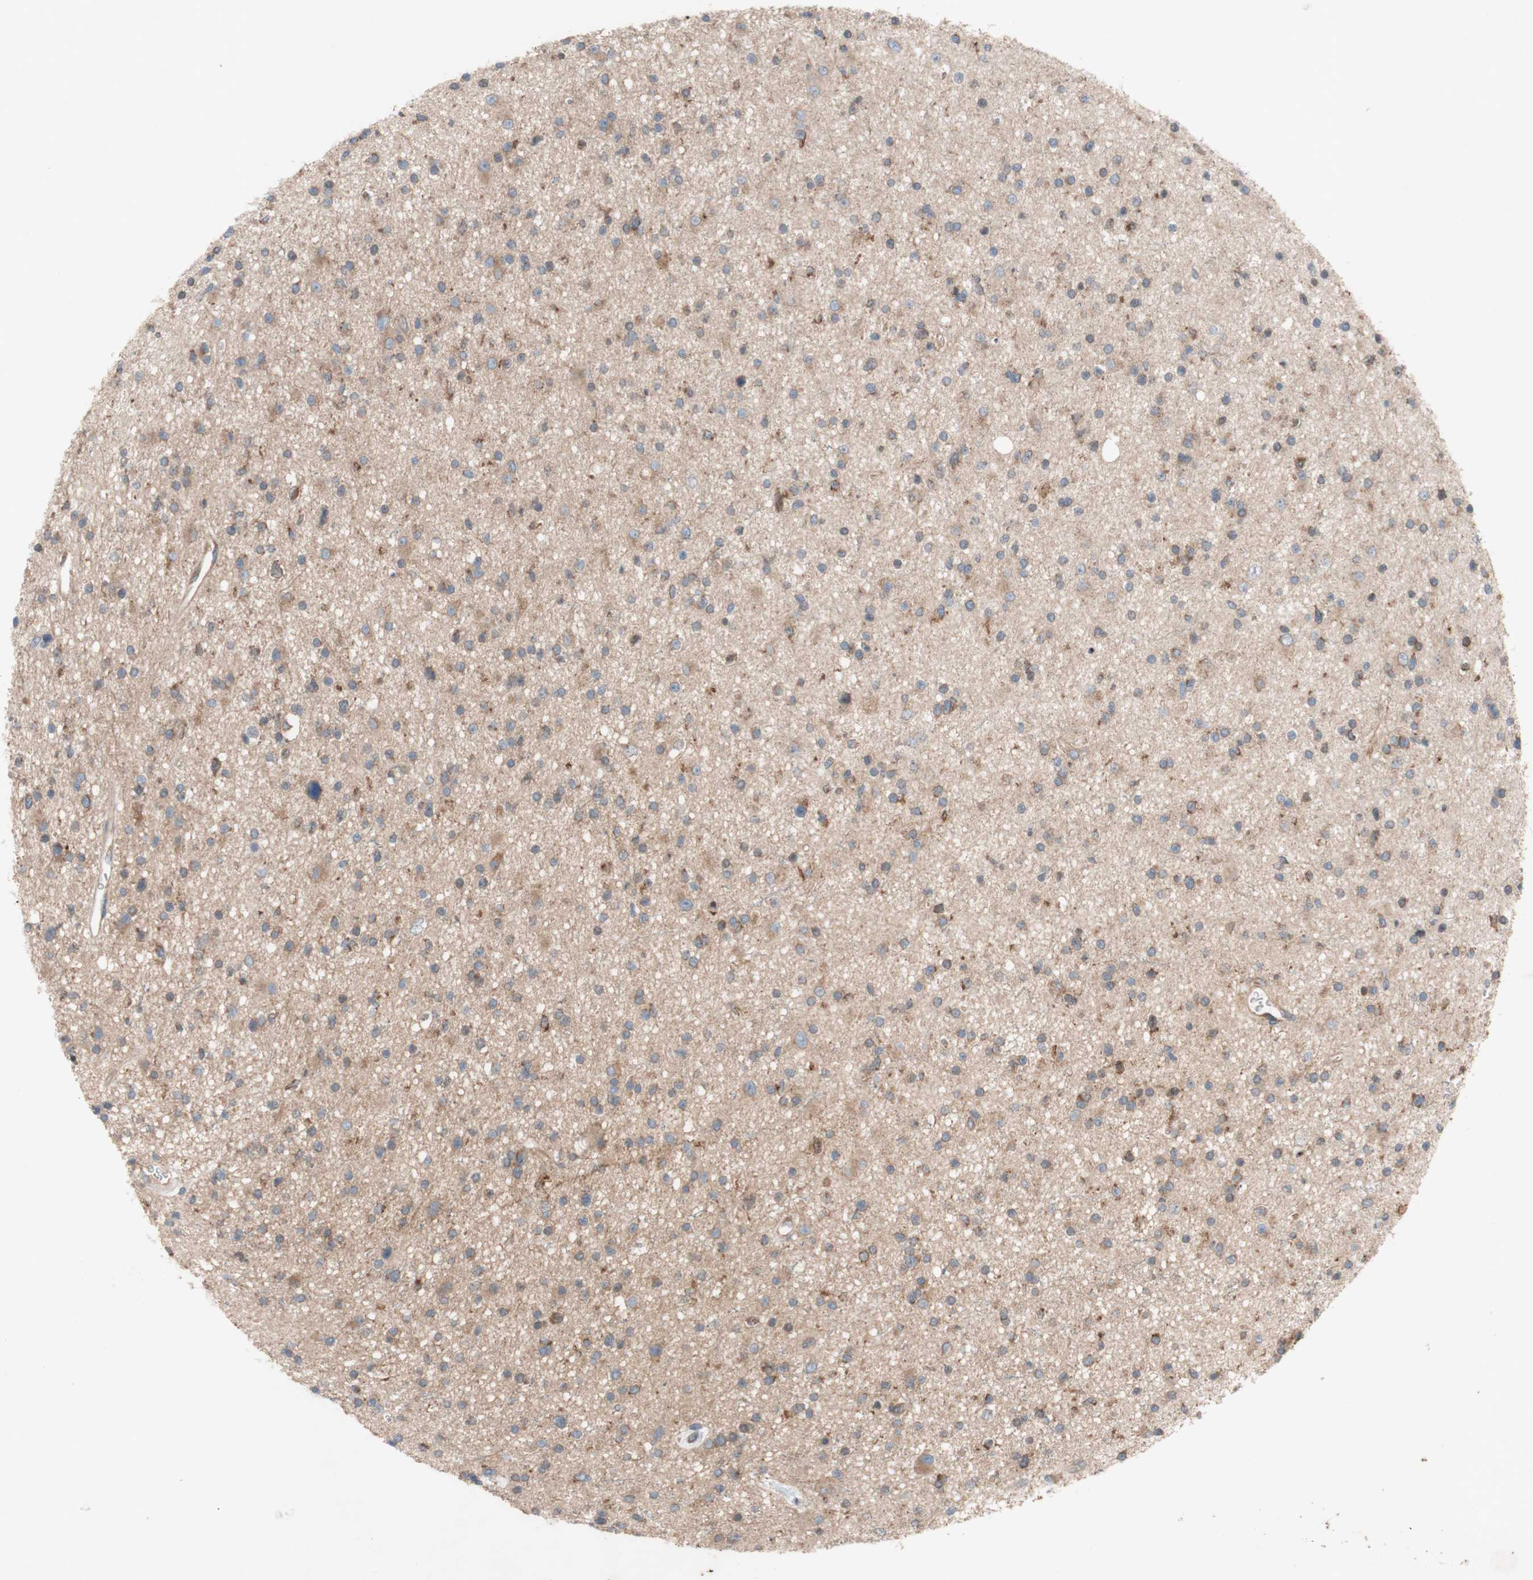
{"staining": {"intensity": "moderate", "quantity": "25%-75%", "location": "cytoplasmic/membranous"}, "tissue": "glioma", "cell_type": "Tumor cells", "image_type": "cancer", "snomed": [{"axis": "morphology", "description": "Glioma, malignant, High grade"}, {"axis": "topography", "description": "Brain"}], "caption": "Protein expression analysis of human glioma reveals moderate cytoplasmic/membranous expression in about 25%-75% of tumor cells.", "gene": "TST", "patient": {"sex": "male", "age": 33}}